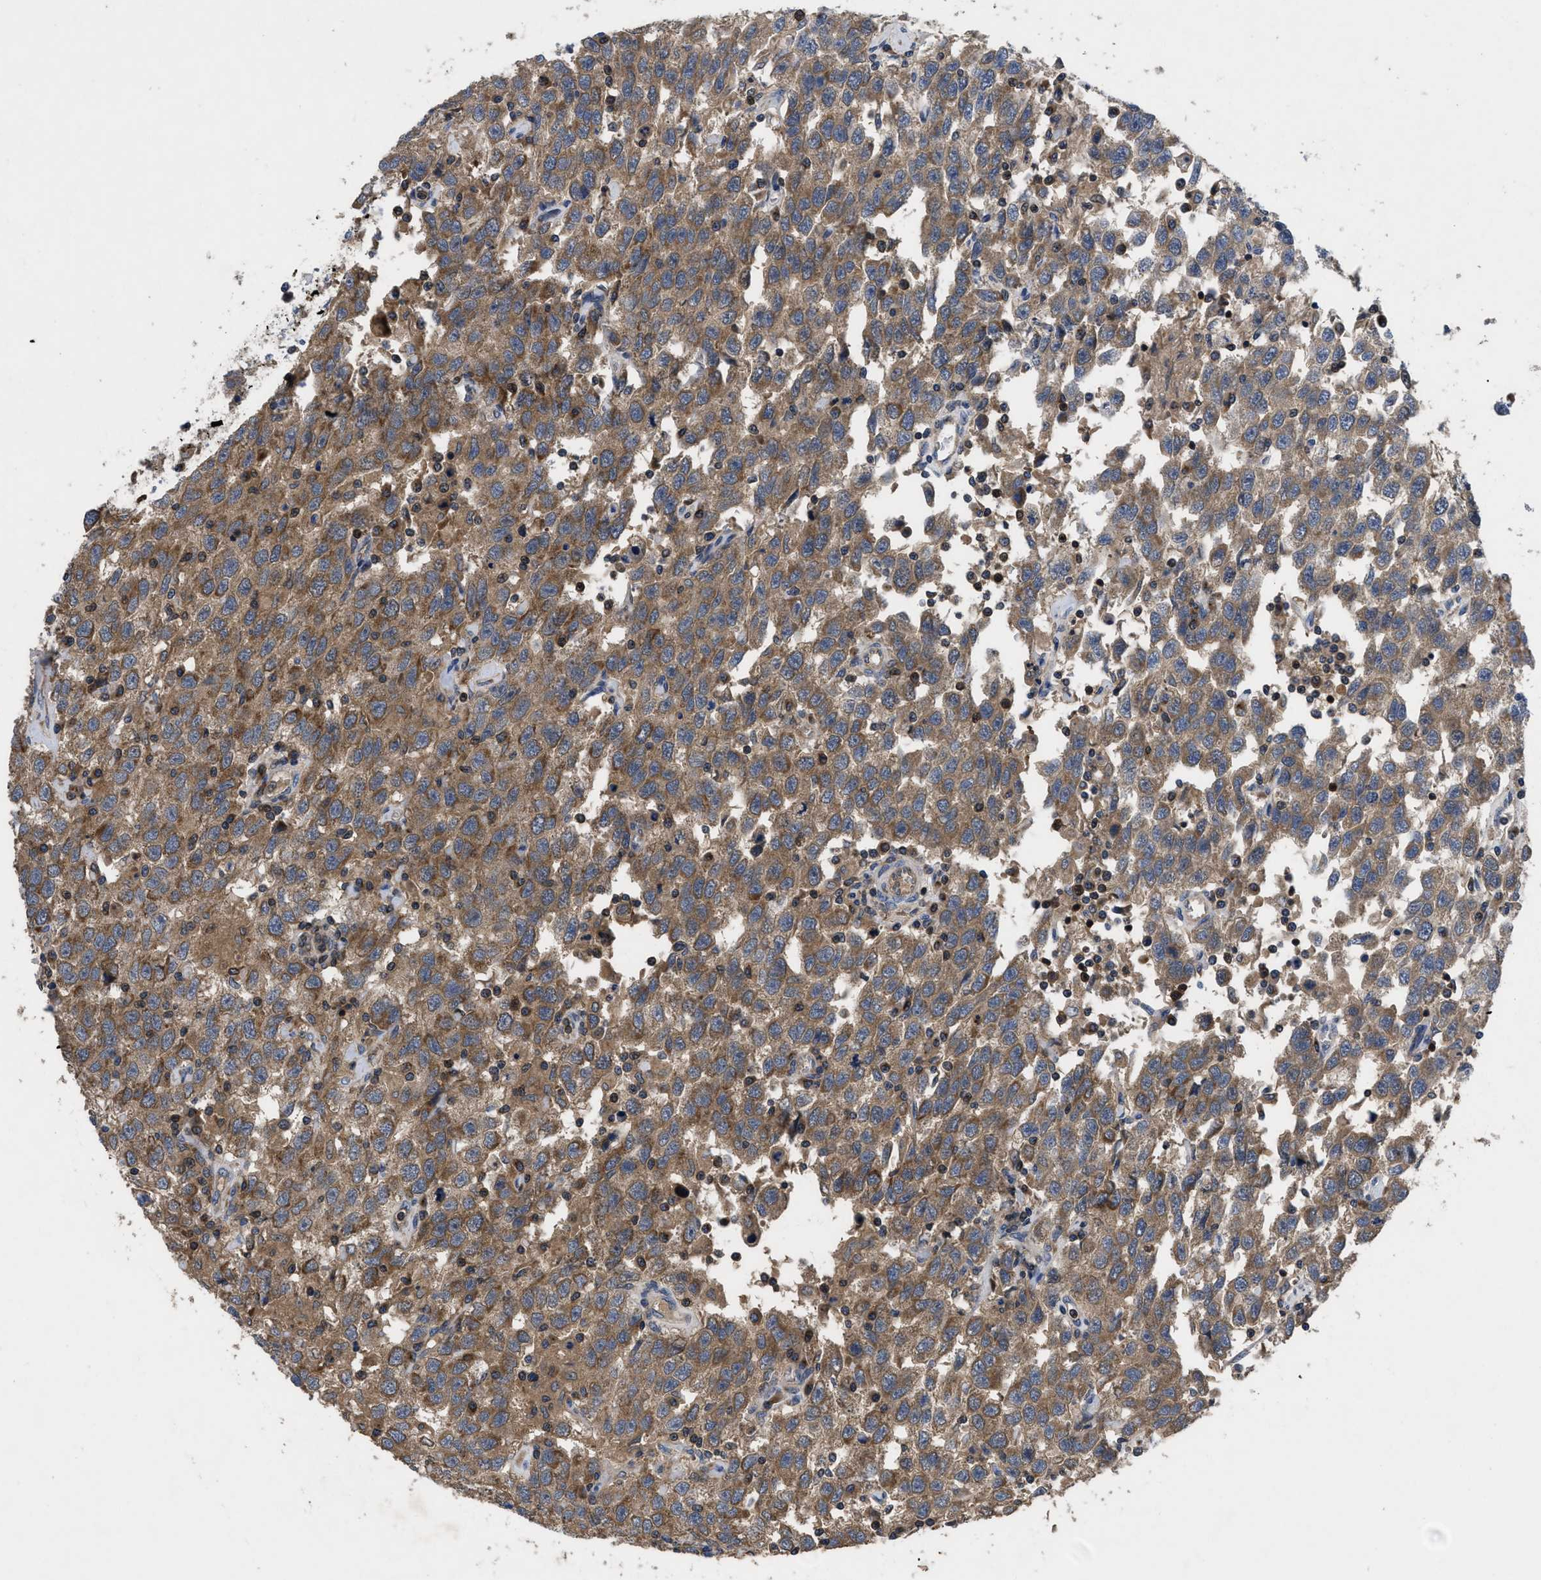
{"staining": {"intensity": "moderate", "quantity": ">75%", "location": "cytoplasmic/membranous"}, "tissue": "testis cancer", "cell_type": "Tumor cells", "image_type": "cancer", "snomed": [{"axis": "morphology", "description": "Seminoma, NOS"}, {"axis": "topography", "description": "Testis"}], "caption": "Human testis seminoma stained for a protein (brown) demonstrates moderate cytoplasmic/membranous positive expression in approximately >75% of tumor cells.", "gene": "YBEY", "patient": {"sex": "male", "age": 41}}